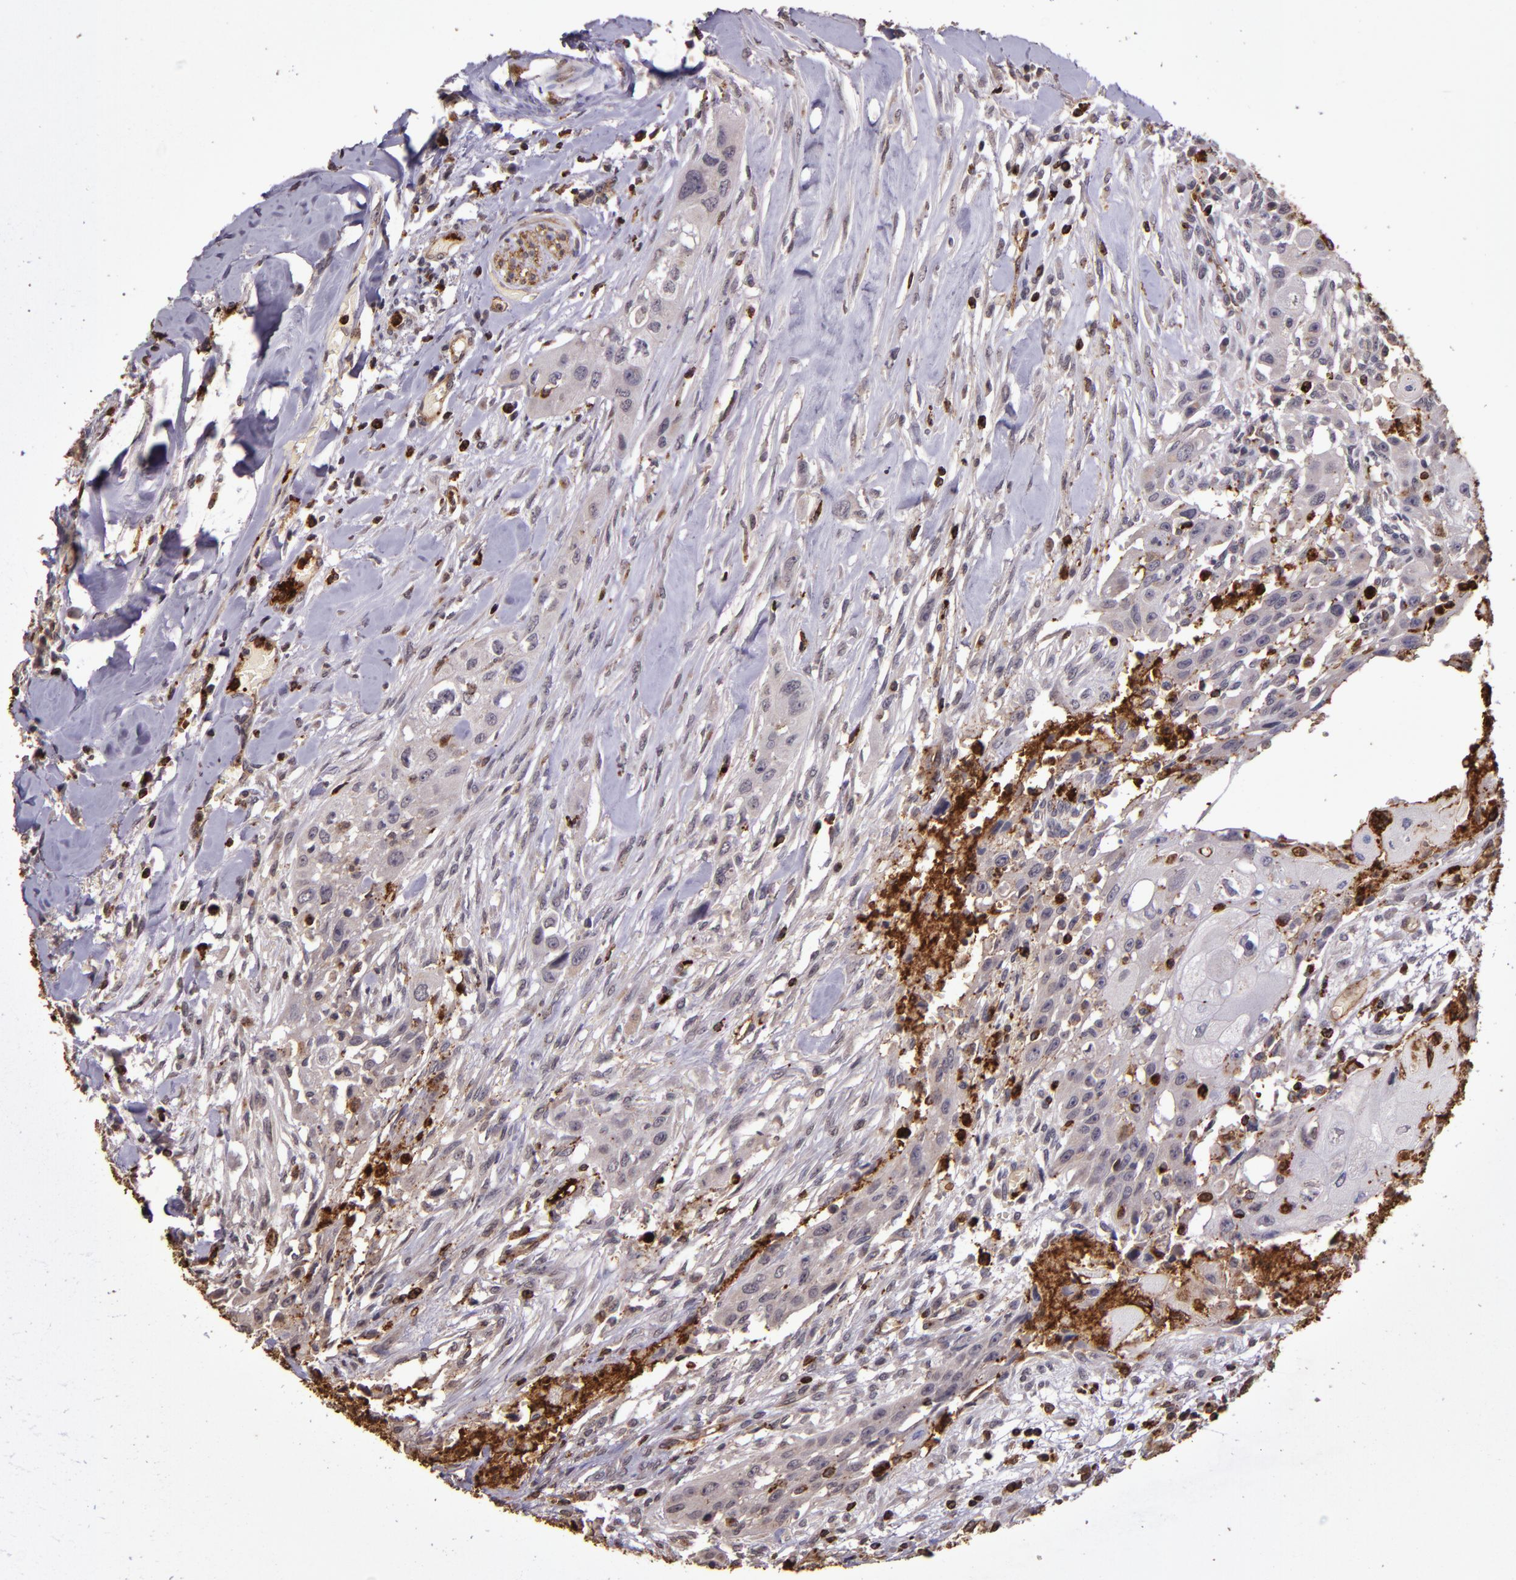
{"staining": {"intensity": "moderate", "quantity": "25%-75%", "location": "cytoplasmic/membranous"}, "tissue": "head and neck cancer", "cell_type": "Tumor cells", "image_type": "cancer", "snomed": [{"axis": "morphology", "description": "Neoplasm, malignant, NOS"}, {"axis": "topography", "description": "Salivary gland"}, {"axis": "topography", "description": "Head-Neck"}], "caption": "A medium amount of moderate cytoplasmic/membranous expression is appreciated in approximately 25%-75% of tumor cells in head and neck cancer tissue.", "gene": "SLC2A3", "patient": {"sex": "male", "age": 43}}